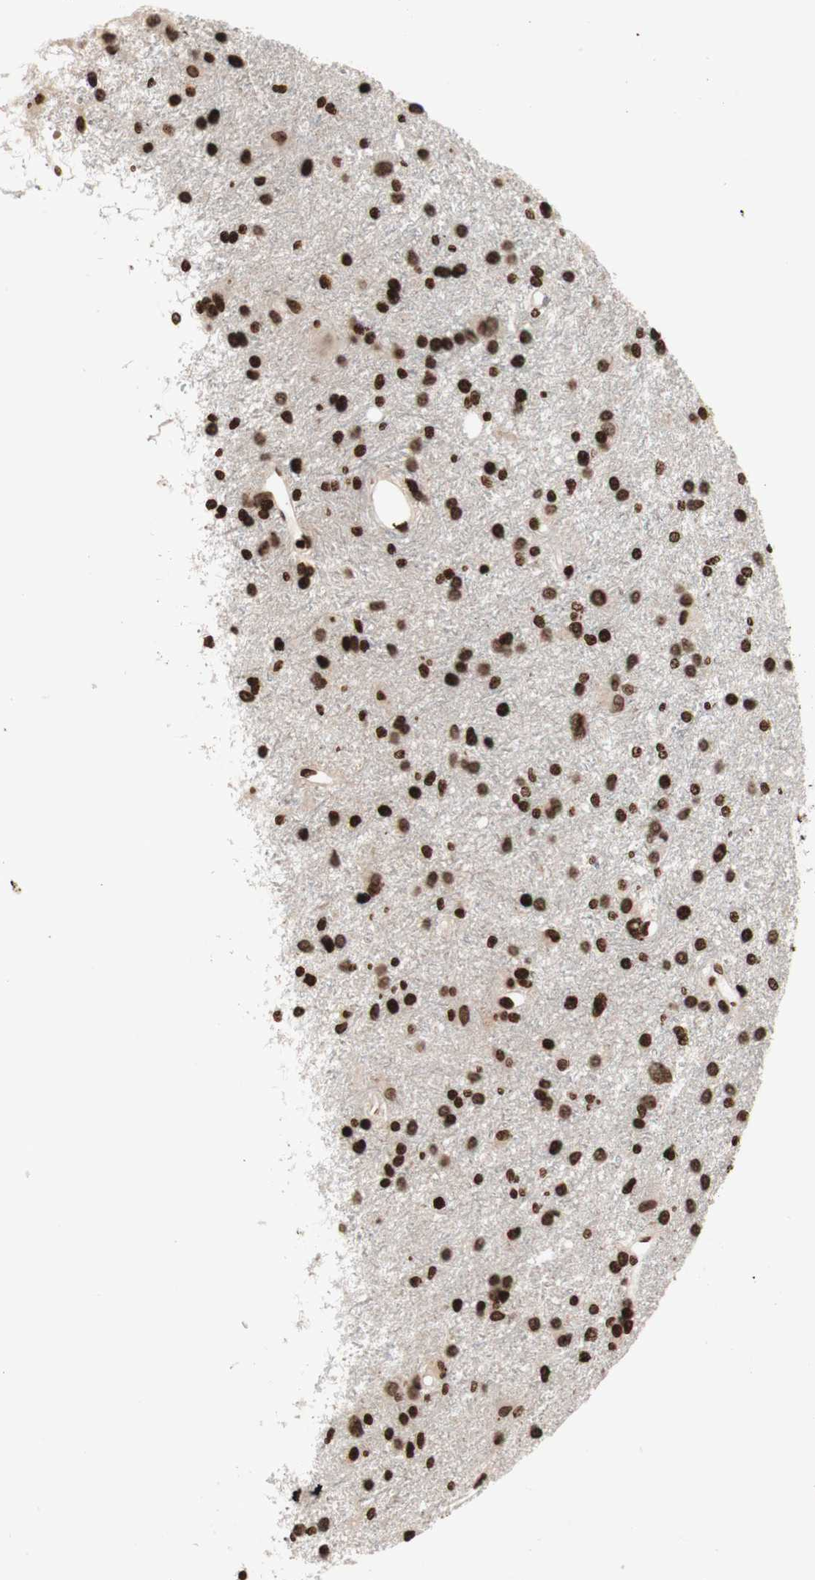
{"staining": {"intensity": "strong", "quantity": ">75%", "location": "nuclear"}, "tissue": "glioma", "cell_type": "Tumor cells", "image_type": "cancer", "snomed": [{"axis": "morphology", "description": "Glioma, malignant, High grade"}, {"axis": "topography", "description": "Brain"}], "caption": "Immunohistochemistry (IHC) staining of malignant high-grade glioma, which demonstrates high levels of strong nuclear expression in approximately >75% of tumor cells indicating strong nuclear protein staining. The staining was performed using DAB (brown) for protein detection and nuclei were counterstained in hematoxylin (blue).", "gene": "NCOA3", "patient": {"sex": "female", "age": 59}}